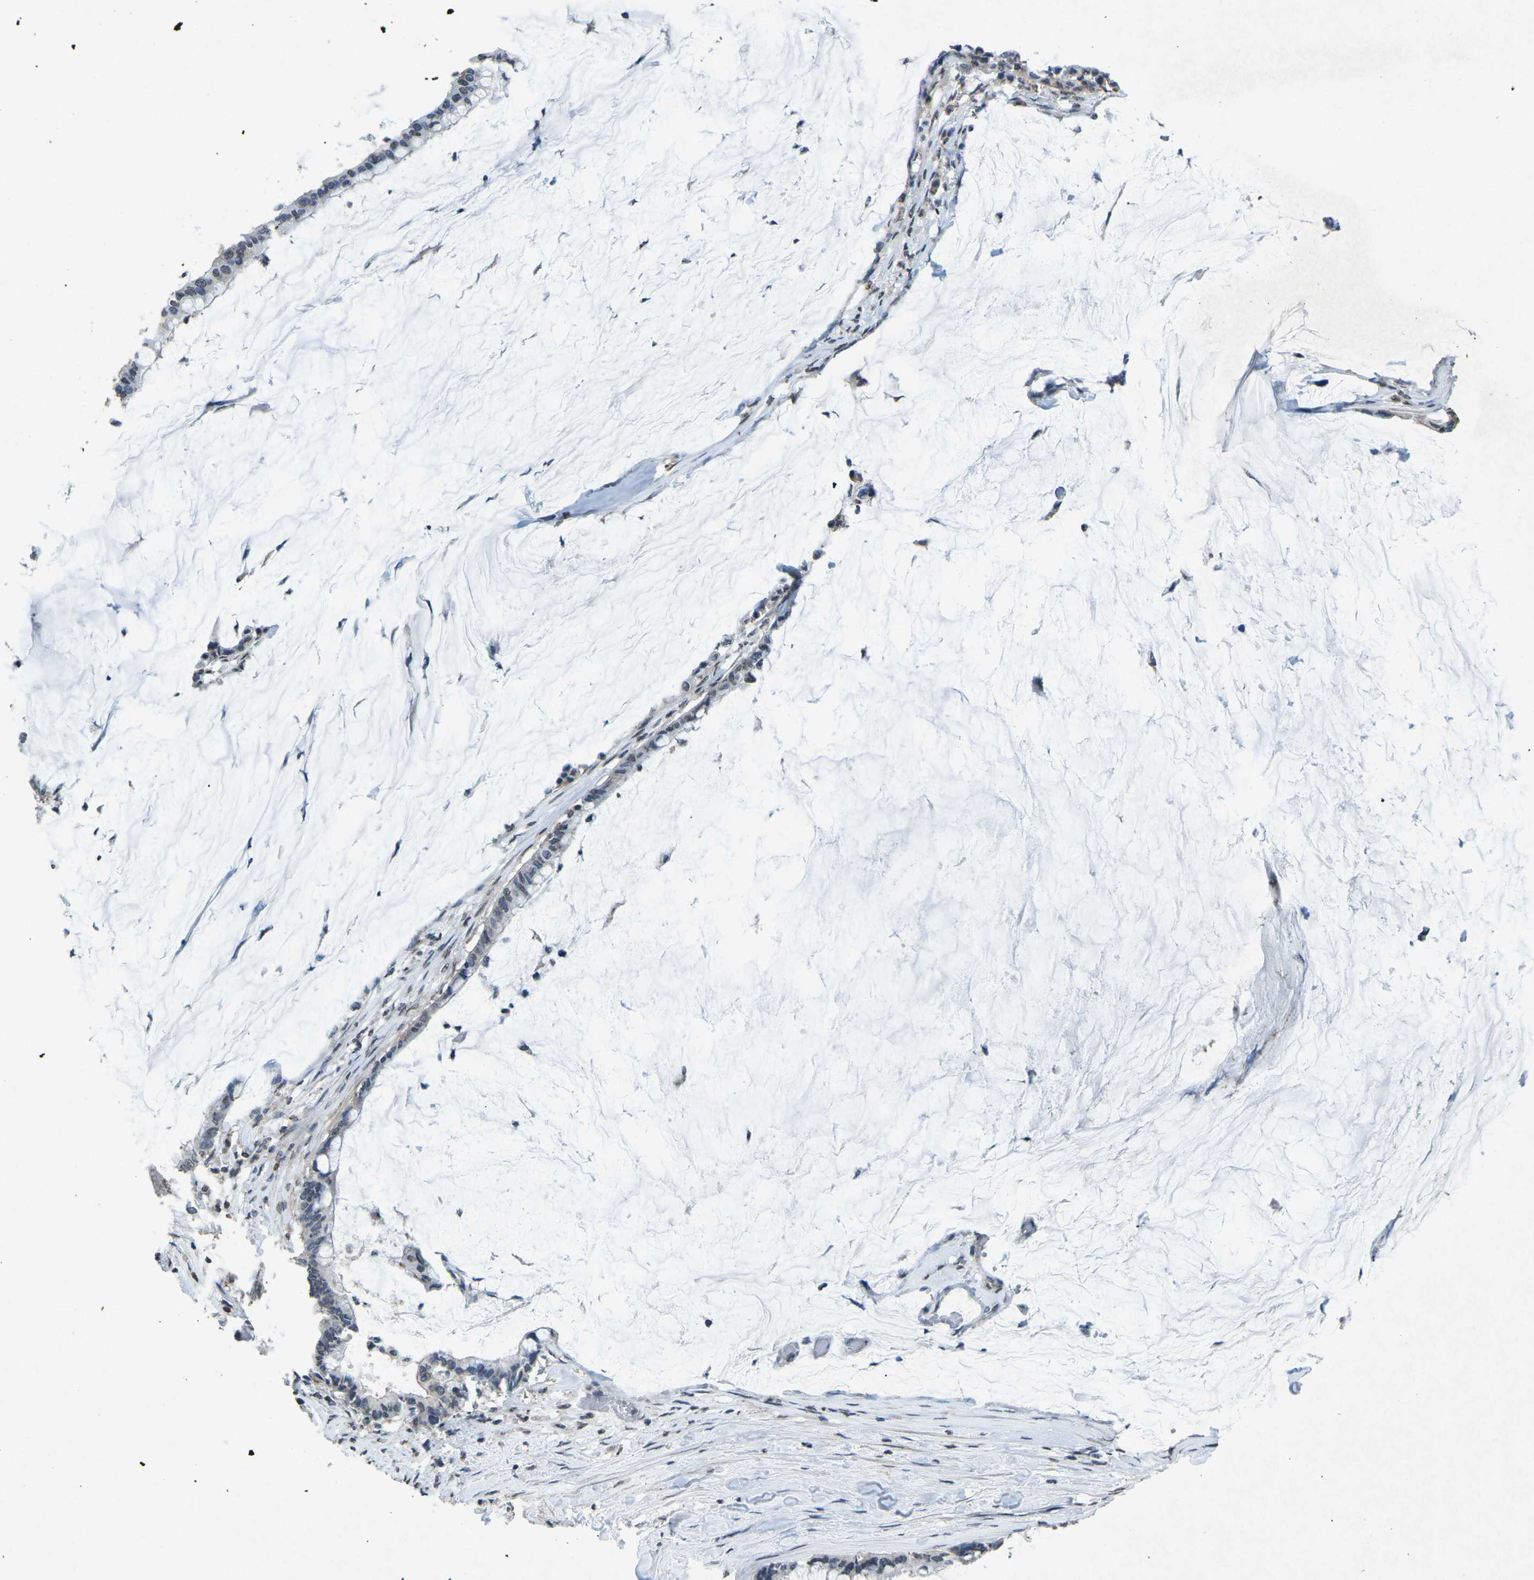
{"staining": {"intensity": "negative", "quantity": "none", "location": "none"}, "tissue": "pancreatic cancer", "cell_type": "Tumor cells", "image_type": "cancer", "snomed": [{"axis": "morphology", "description": "Adenocarcinoma, NOS"}, {"axis": "topography", "description": "Pancreas"}], "caption": "Tumor cells are negative for protein expression in human adenocarcinoma (pancreatic).", "gene": "TFR2", "patient": {"sex": "male", "age": 41}}